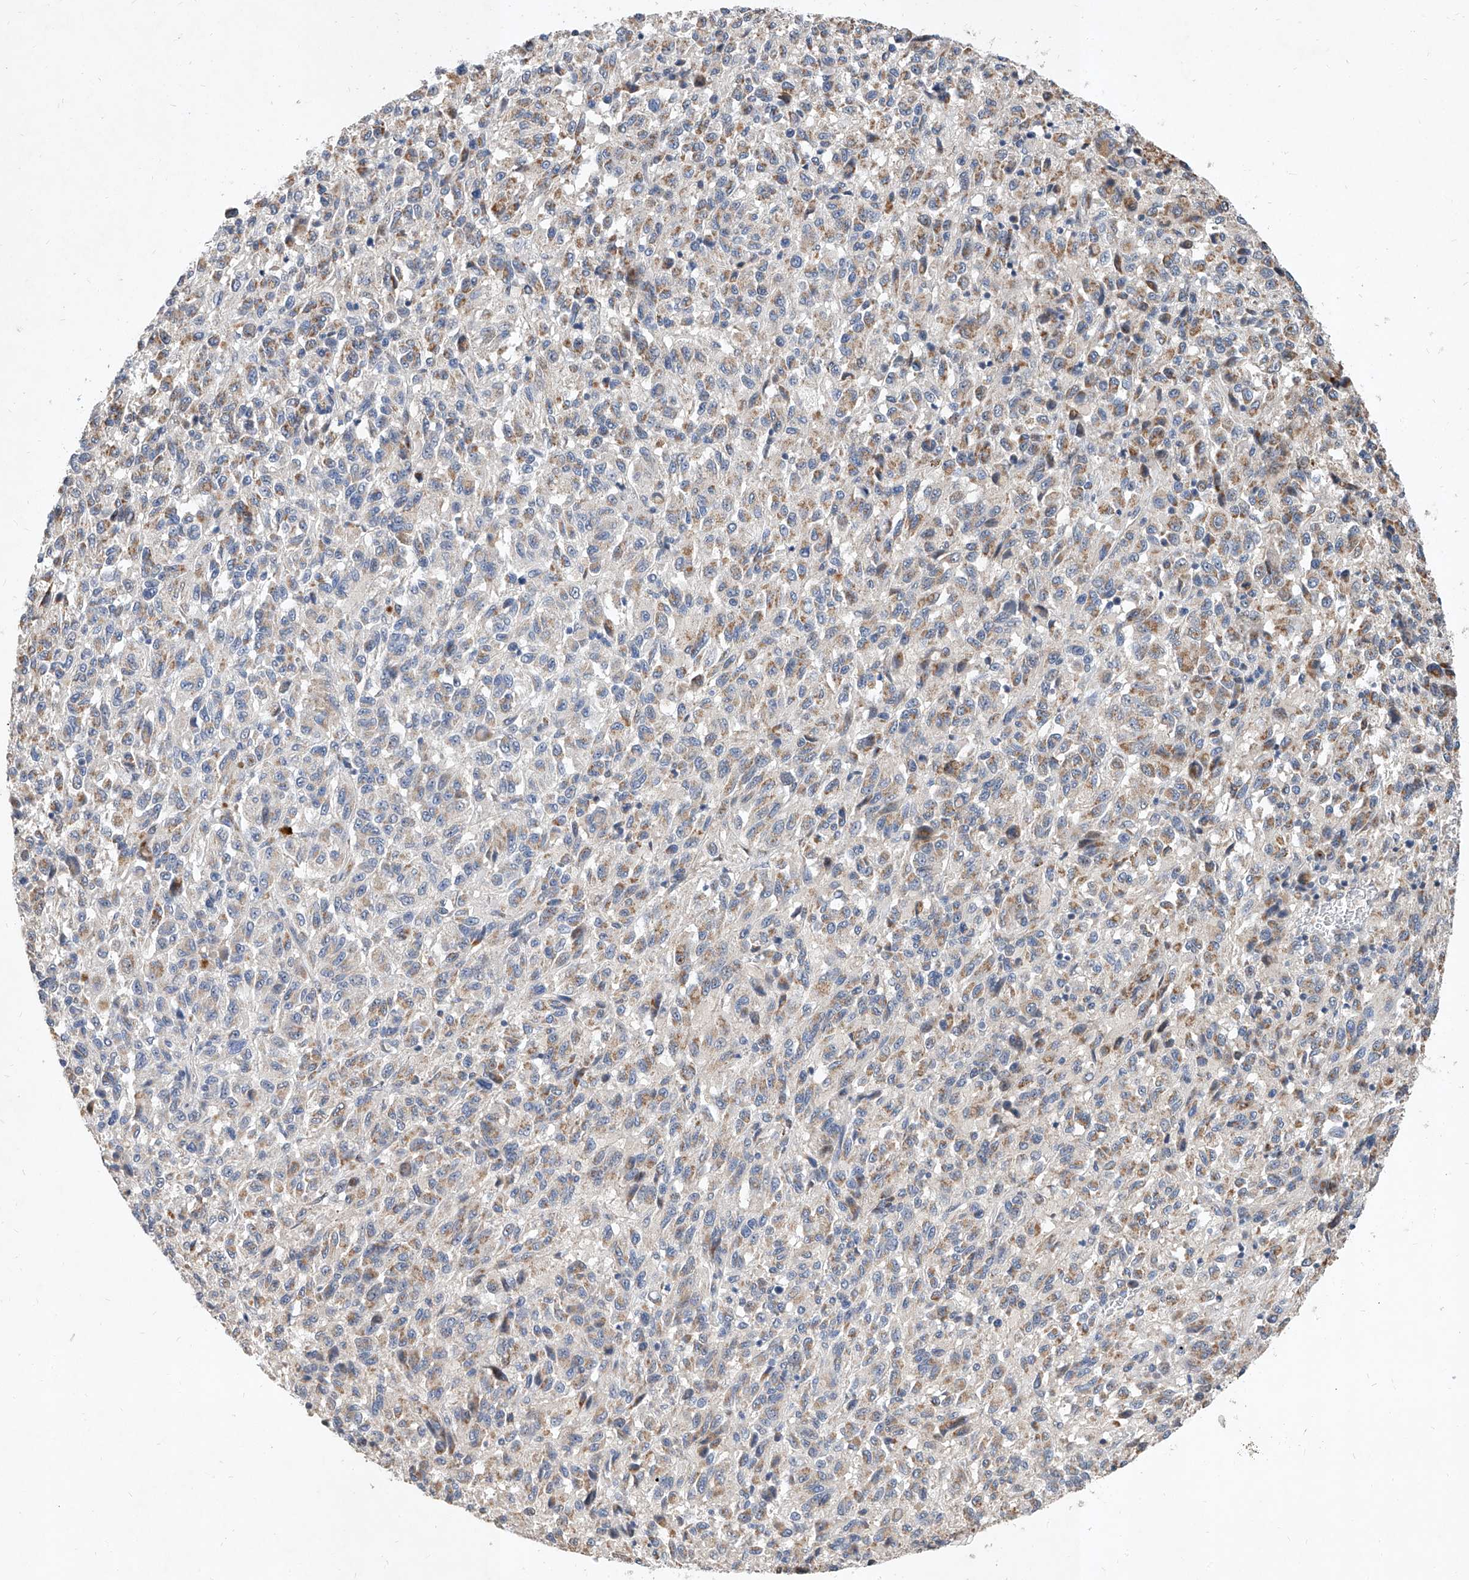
{"staining": {"intensity": "weak", "quantity": "25%-75%", "location": "cytoplasmic/membranous"}, "tissue": "melanoma", "cell_type": "Tumor cells", "image_type": "cancer", "snomed": [{"axis": "morphology", "description": "Malignant melanoma, Metastatic site"}, {"axis": "topography", "description": "Lung"}], "caption": "Protein expression analysis of human malignant melanoma (metastatic site) reveals weak cytoplasmic/membranous staining in approximately 25%-75% of tumor cells. The staining was performed using DAB to visualize the protein expression in brown, while the nuclei were stained in blue with hematoxylin (Magnification: 20x).", "gene": "MFSD4B", "patient": {"sex": "male", "age": 64}}